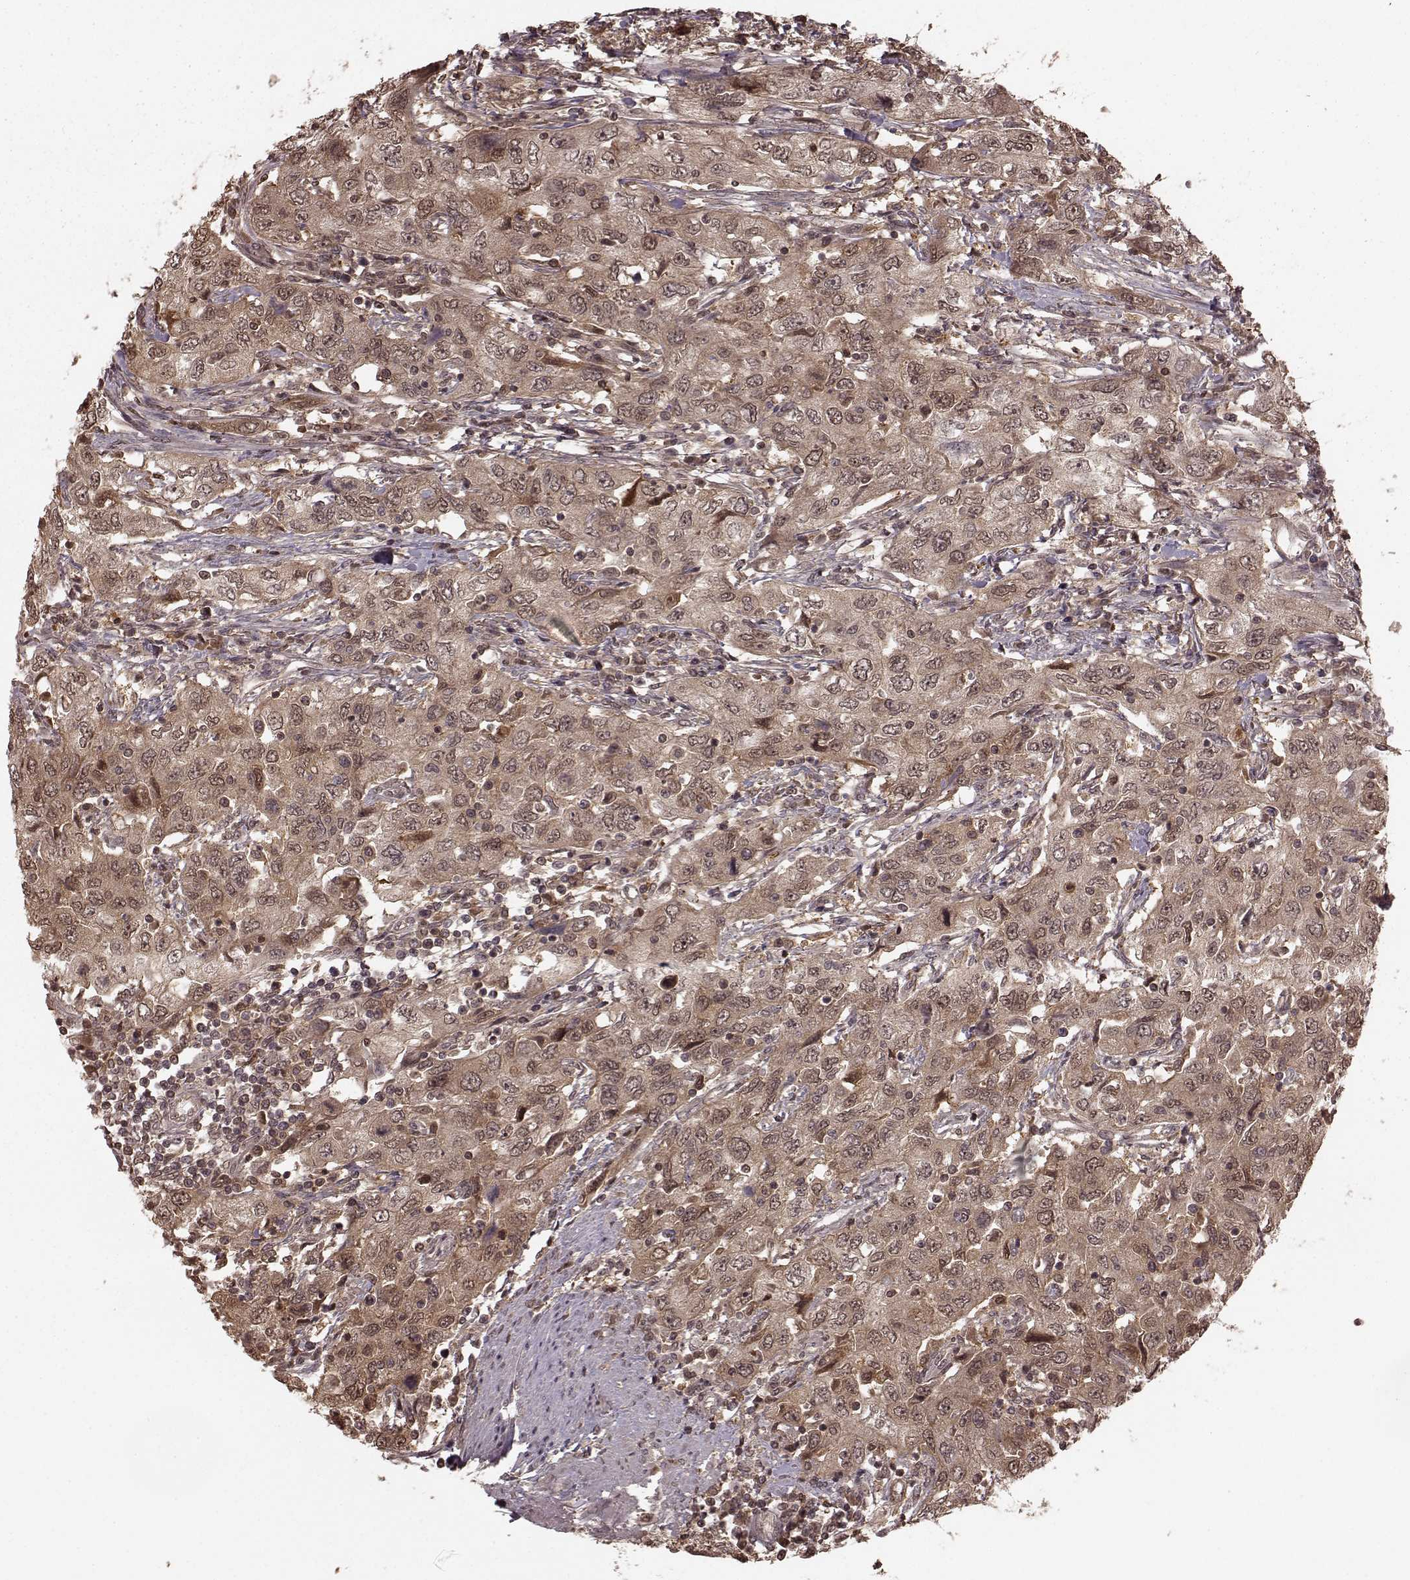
{"staining": {"intensity": "weak", "quantity": ">75%", "location": "cytoplasmic/membranous,nuclear"}, "tissue": "urothelial cancer", "cell_type": "Tumor cells", "image_type": "cancer", "snomed": [{"axis": "morphology", "description": "Urothelial carcinoma, High grade"}, {"axis": "topography", "description": "Urinary bladder"}], "caption": "Protein positivity by IHC reveals weak cytoplasmic/membranous and nuclear expression in about >75% of tumor cells in urothelial cancer.", "gene": "GSS", "patient": {"sex": "male", "age": 76}}